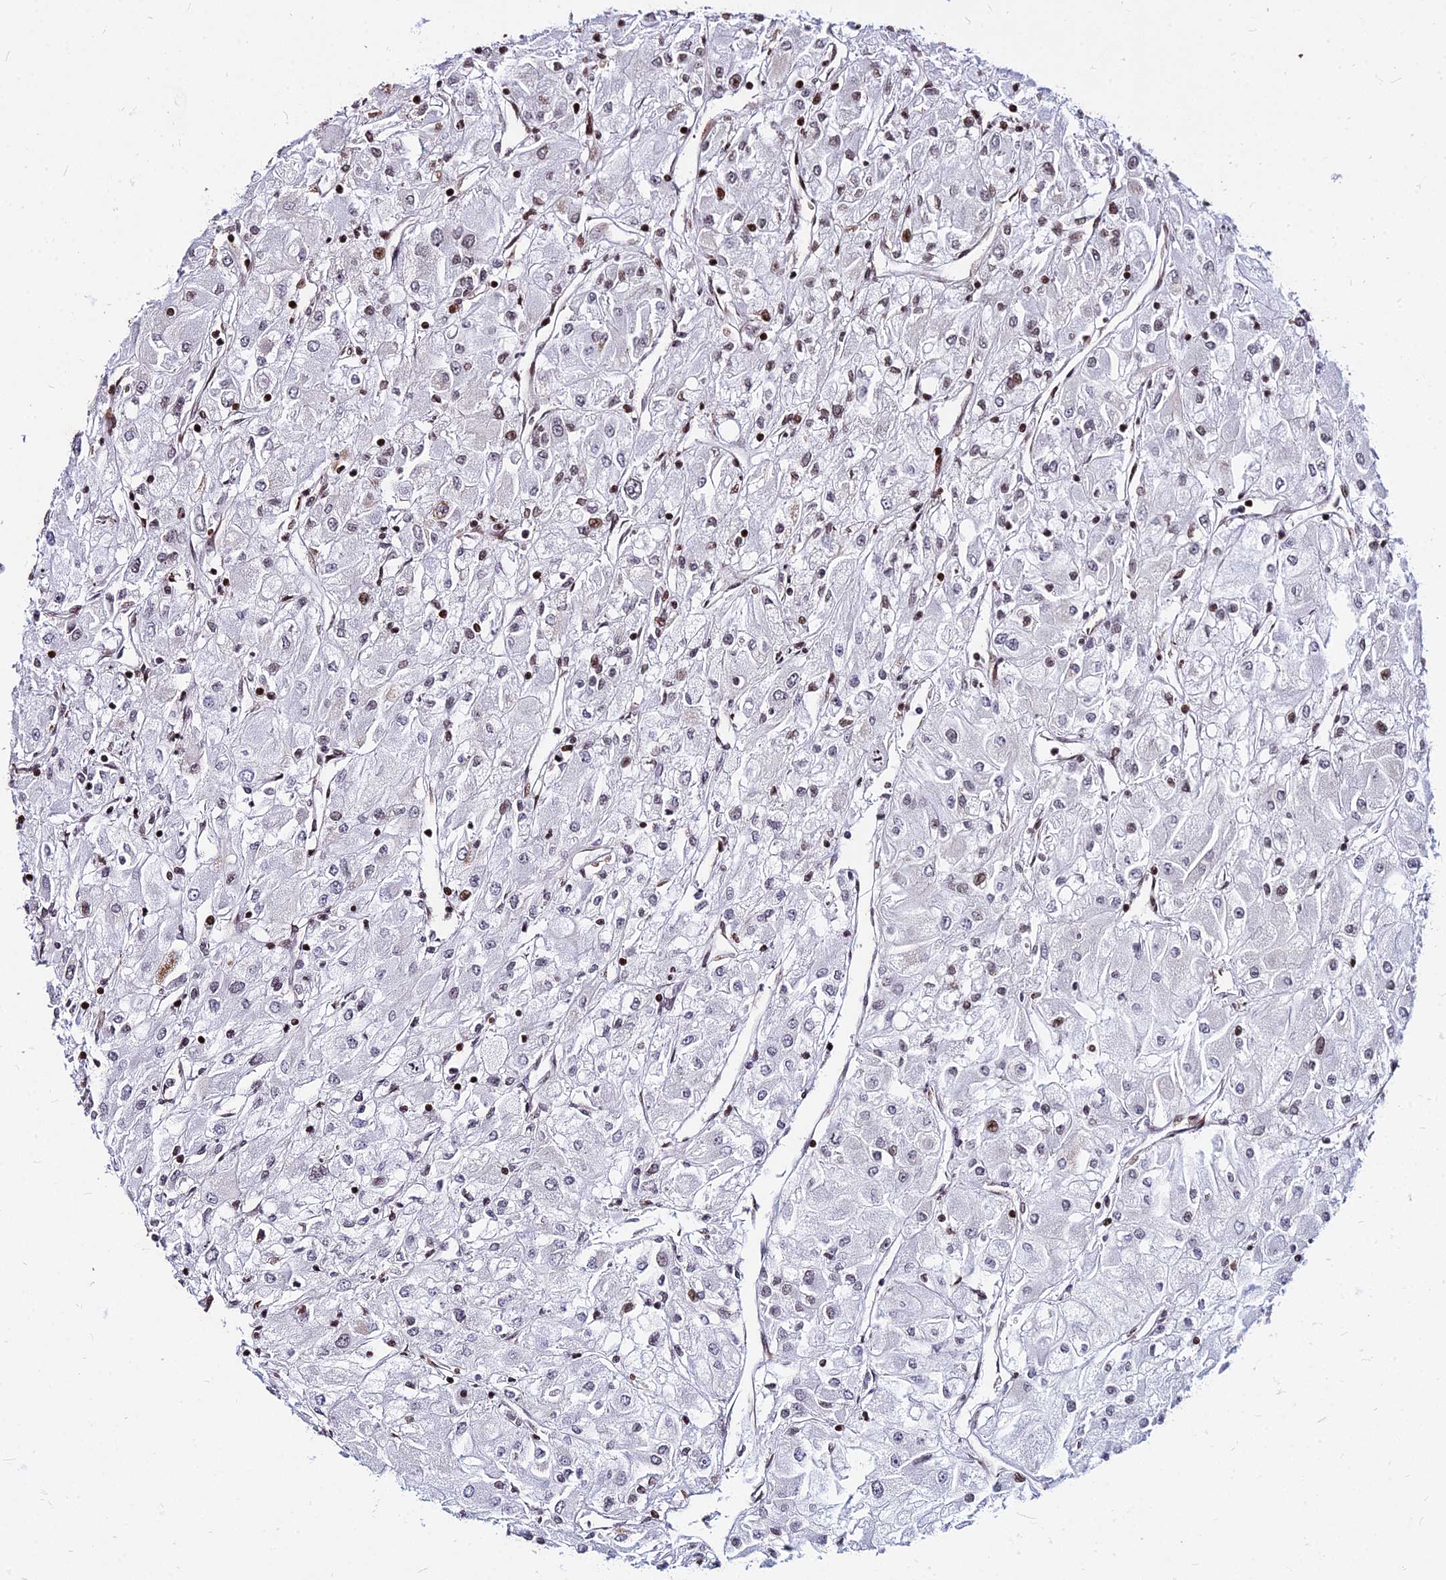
{"staining": {"intensity": "negative", "quantity": "none", "location": "none"}, "tissue": "renal cancer", "cell_type": "Tumor cells", "image_type": "cancer", "snomed": [{"axis": "morphology", "description": "Adenocarcinoma, NOS"}, {"axis": "topography", "description": "Kidney"}], "caption": "This histopathology image is of adenocarcinoma (renal) stained with immunohistochemistry (IHC) to label a protein in brown with the nuclei are counter-stained blue. There is no staining in tumor cells.", "gene": "NYAP2", "patient": {"sex": "male", "age": 80}}